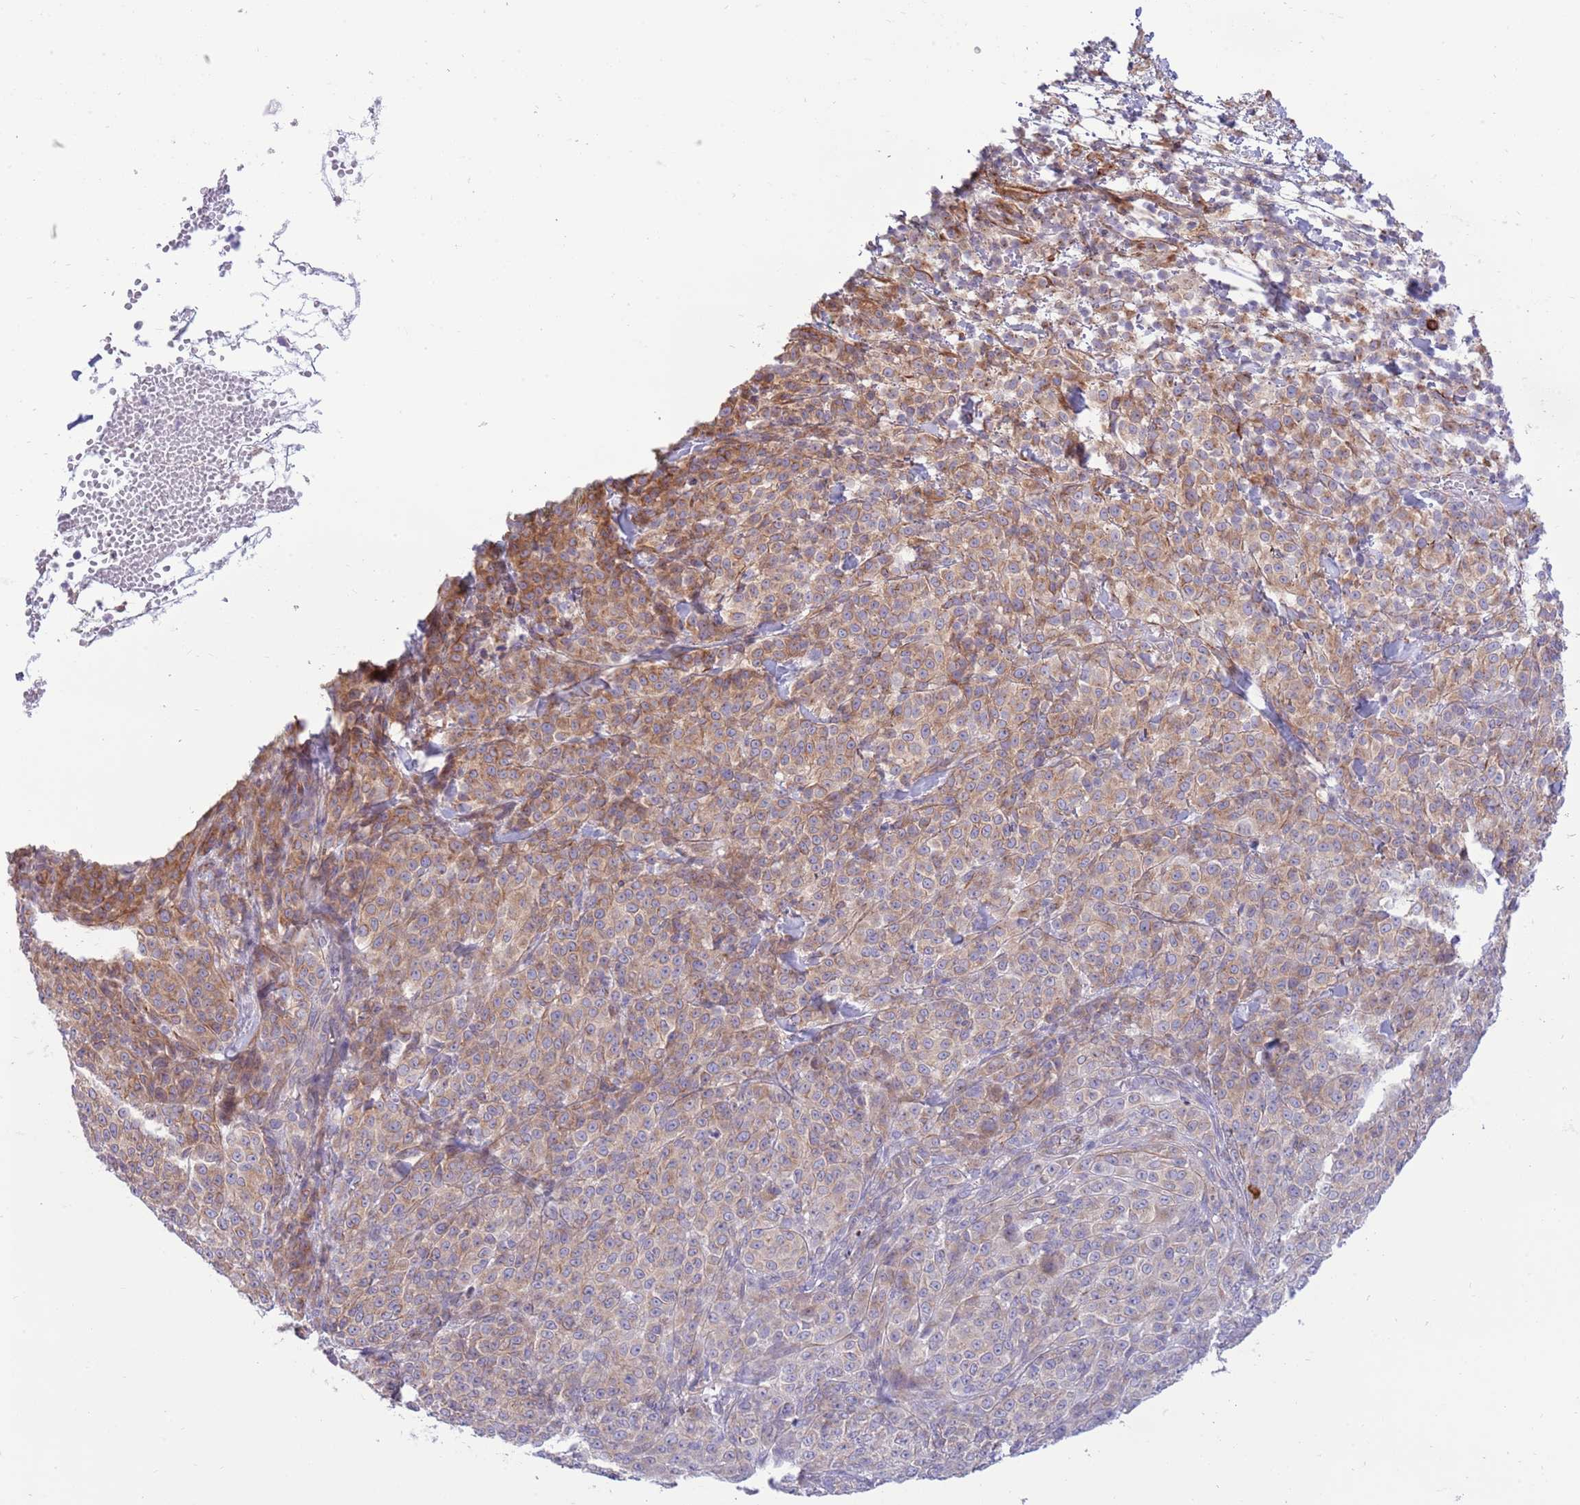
{"staining": {"intensity": "moderate", "quantity": "25%-75%", "location": "cytoplasmic/membranous"}, "tissue": "melanoma", "cell_type": "Tumor cells", "image_type": "cancer", "snomed": [{"axis": "morphology", "description": "Normal tissue, NOS"}, {"axis": "morphology", "description": "Malignant melanoma, NOS"}, {"axis": "topography", "description": "Skin"}], "caption": "DAB immunohistochemical staining of human melanoma reveals moderate cytoplasmic/membranous protein positivity in approximately 25%-75% of tumor cells. (Stains: DAB (3,3'-diaminobenzidine) in brown, nuclei in blue, Microscopy: brightfield microscopy at high magnification).", "gene": "ZC4H2", "patient": {"sex": "female", "age": 34}}